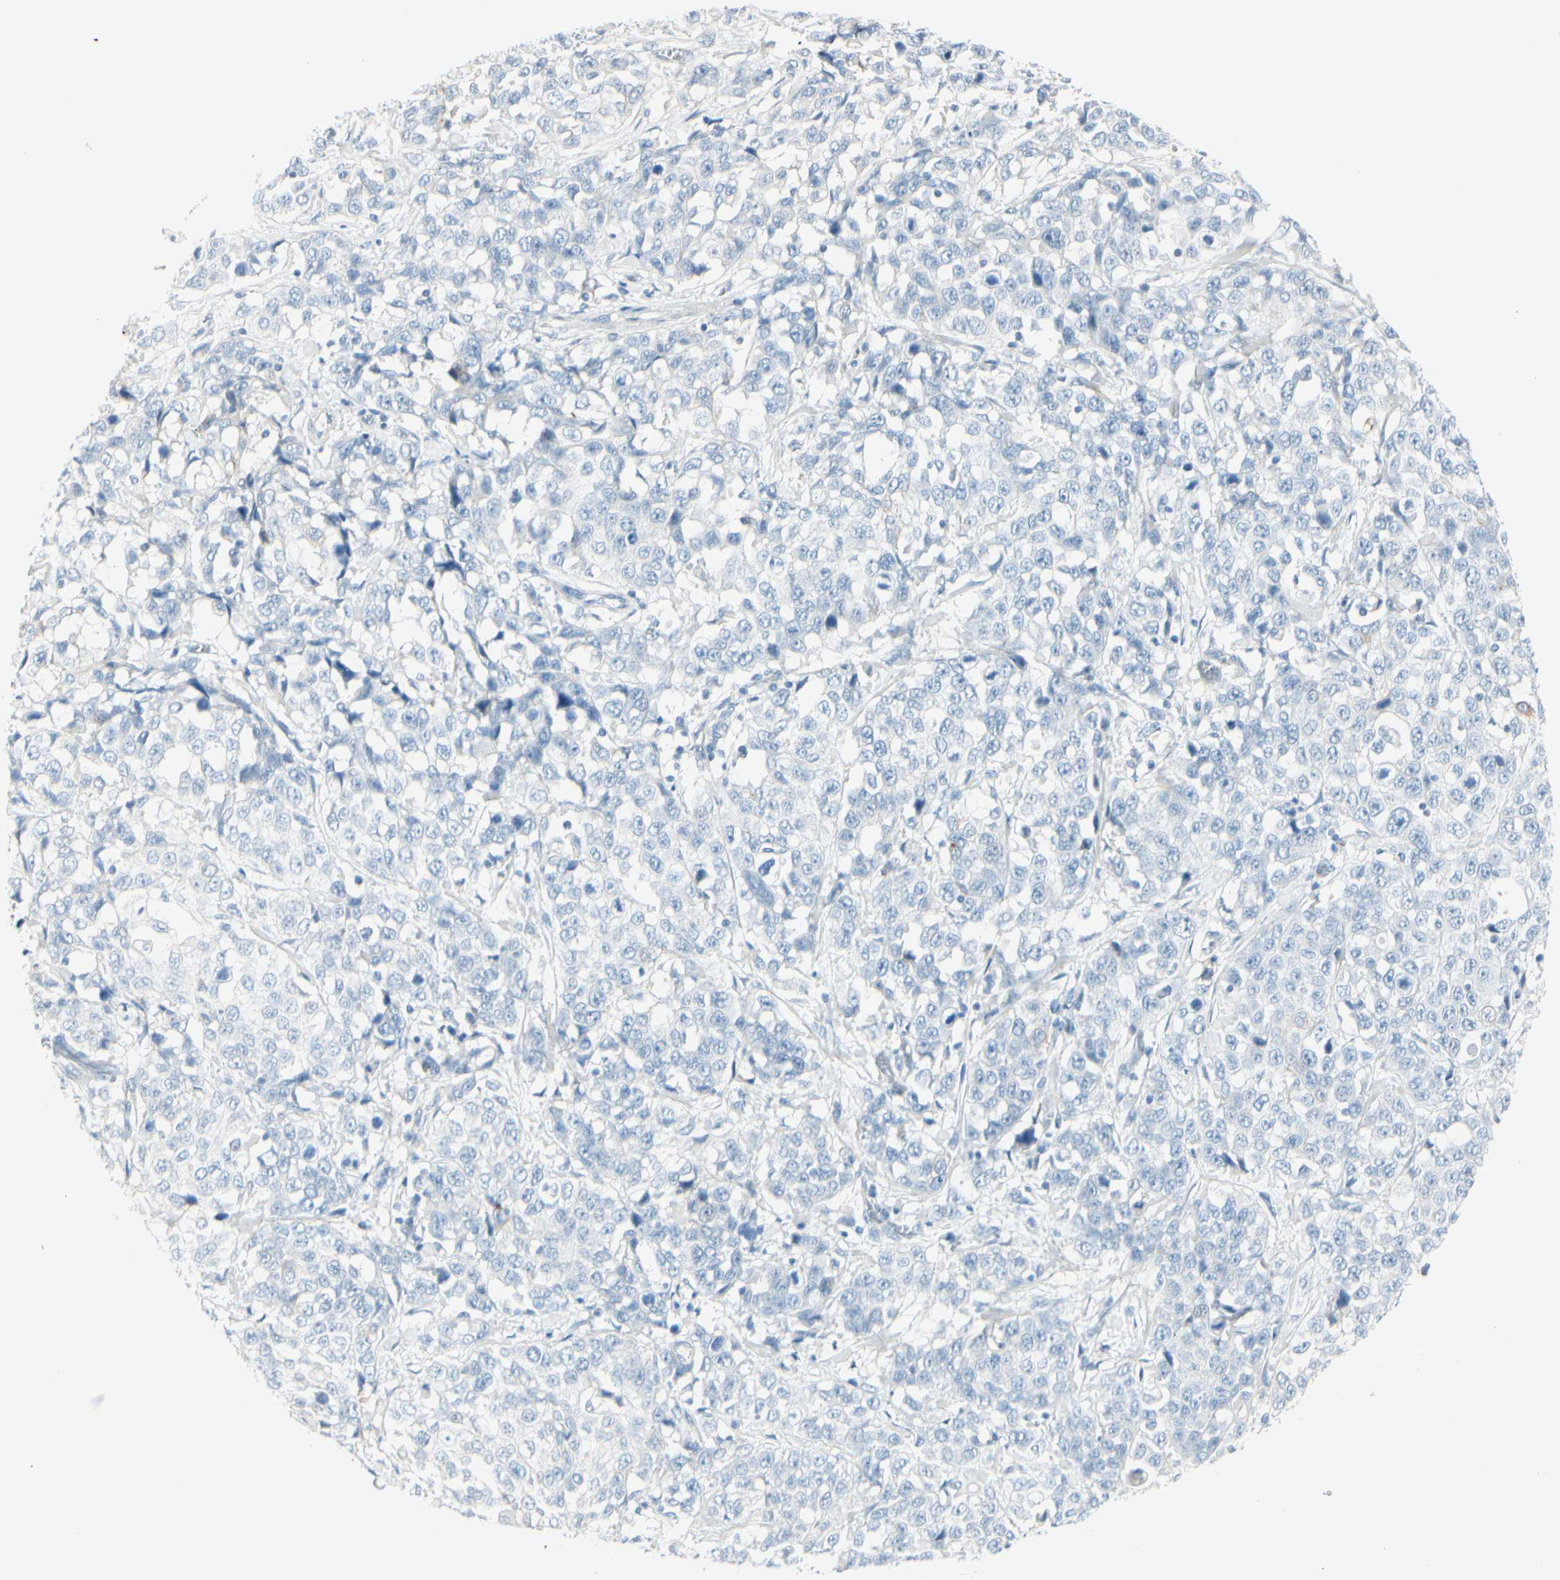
{"staining": {"intensity": "negative", "quantity": "none", "location": "none"}, "tissue": "stomach cancer", "cell_type": "Tumor cells", "image_type": "cancer", "snomed": [{"axis": "morphology", "description": "Normal tissue, NOS"}, {"axis": "morphology", "description": "Adenocarcinoma, NOS"}, {"axis": "topography", "description": "Stomach"}], "caption": "Stomach cancer (adenocarcinoma) stained for a protein using immunohistochemistry (IHC) exhibits no positivity tumor cells.", "gene": "CDHR5", "patient": {"sex": "male", "age": 48}}